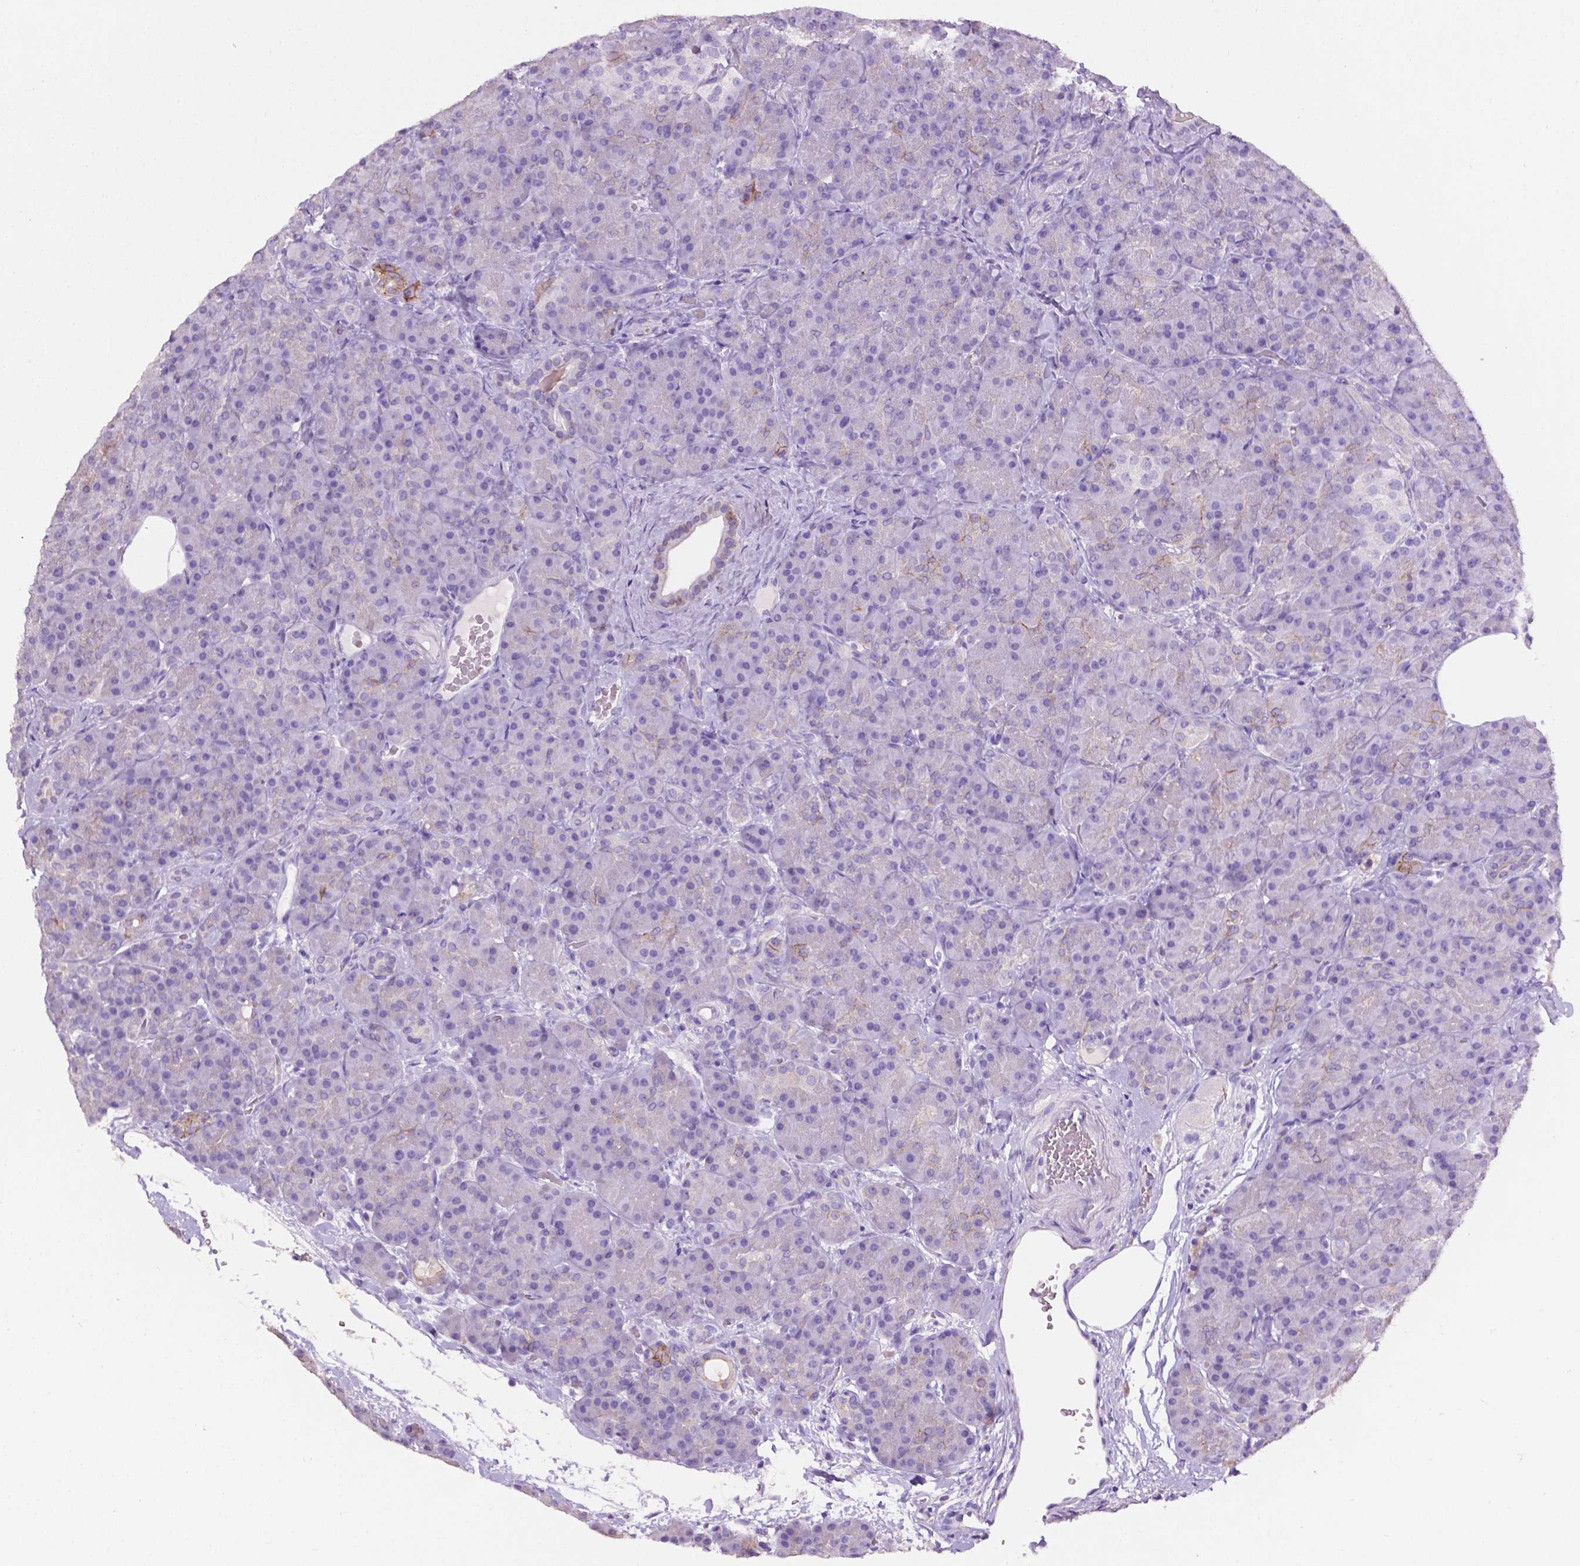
{"staining": {"intensity": "strong", "quantity": "<25%", "location": "cytoplasmic/membranous"}, "tissue": "pancreas", "cell_type": "Exocrine glandular cells", "image_type": "normal", "snomed": [{"axis": "morphology", "description": "Normal tissue, NOS"}, {"axis": "topography", "description": "Pancreas"}], "caption": "Brown immunohistochemical staining in normal pancreas exhibits strong cytoplasmic/membranous positivity in about <25% of exocrine glandular cells. The staining is performed using DAB (3,3'-diaminobenzidine) brown chromogen to label protein expression. The nuclei are counter-stained blue using hematoxylin.", "gene": "TACSTD2", "patient": {"sex": "male", "age": 57}}